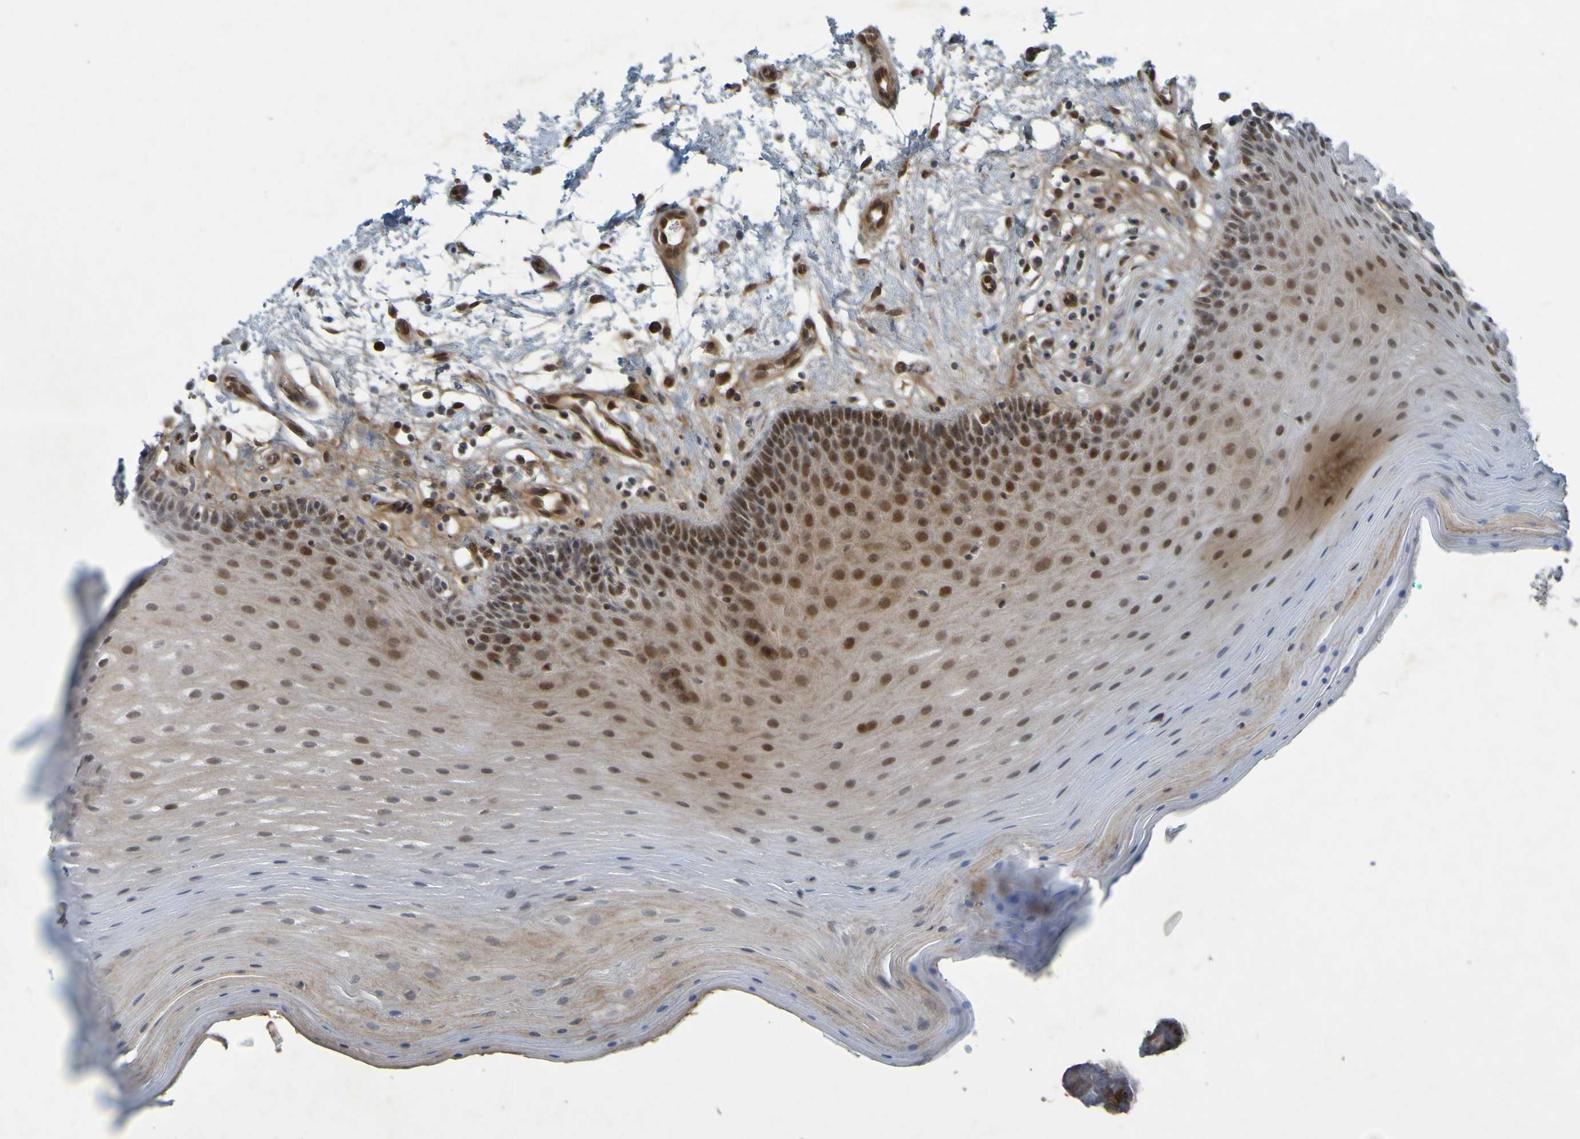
{"staining": {"intensity": "moderate", "quantity": ">75%", "location": "cytoplasmic/membranous,nuclear"}, "tissue": "oral mucosa", "cell_type": "Squamous epithelial cells", "image_type": "normal", "snomed": [{"axis": "morphology", "description": "Normal tissue, NOS"}, {"axis": "topography", "description": "Skeletal muscle"}, {"axis": "topography", "description": "Oral tissue"}], "caption": "Moderate cytoplasmic/membranous,nuclear protein staining is identified in about >75% of squamous epithelial cells in oral mucosa. (DAB (3,3'-diaminobenzidine) IHC with brightfield microscopy, high magnification).", "gene": "MCPH1", "patient": {"sex": "male", "age": 58}}